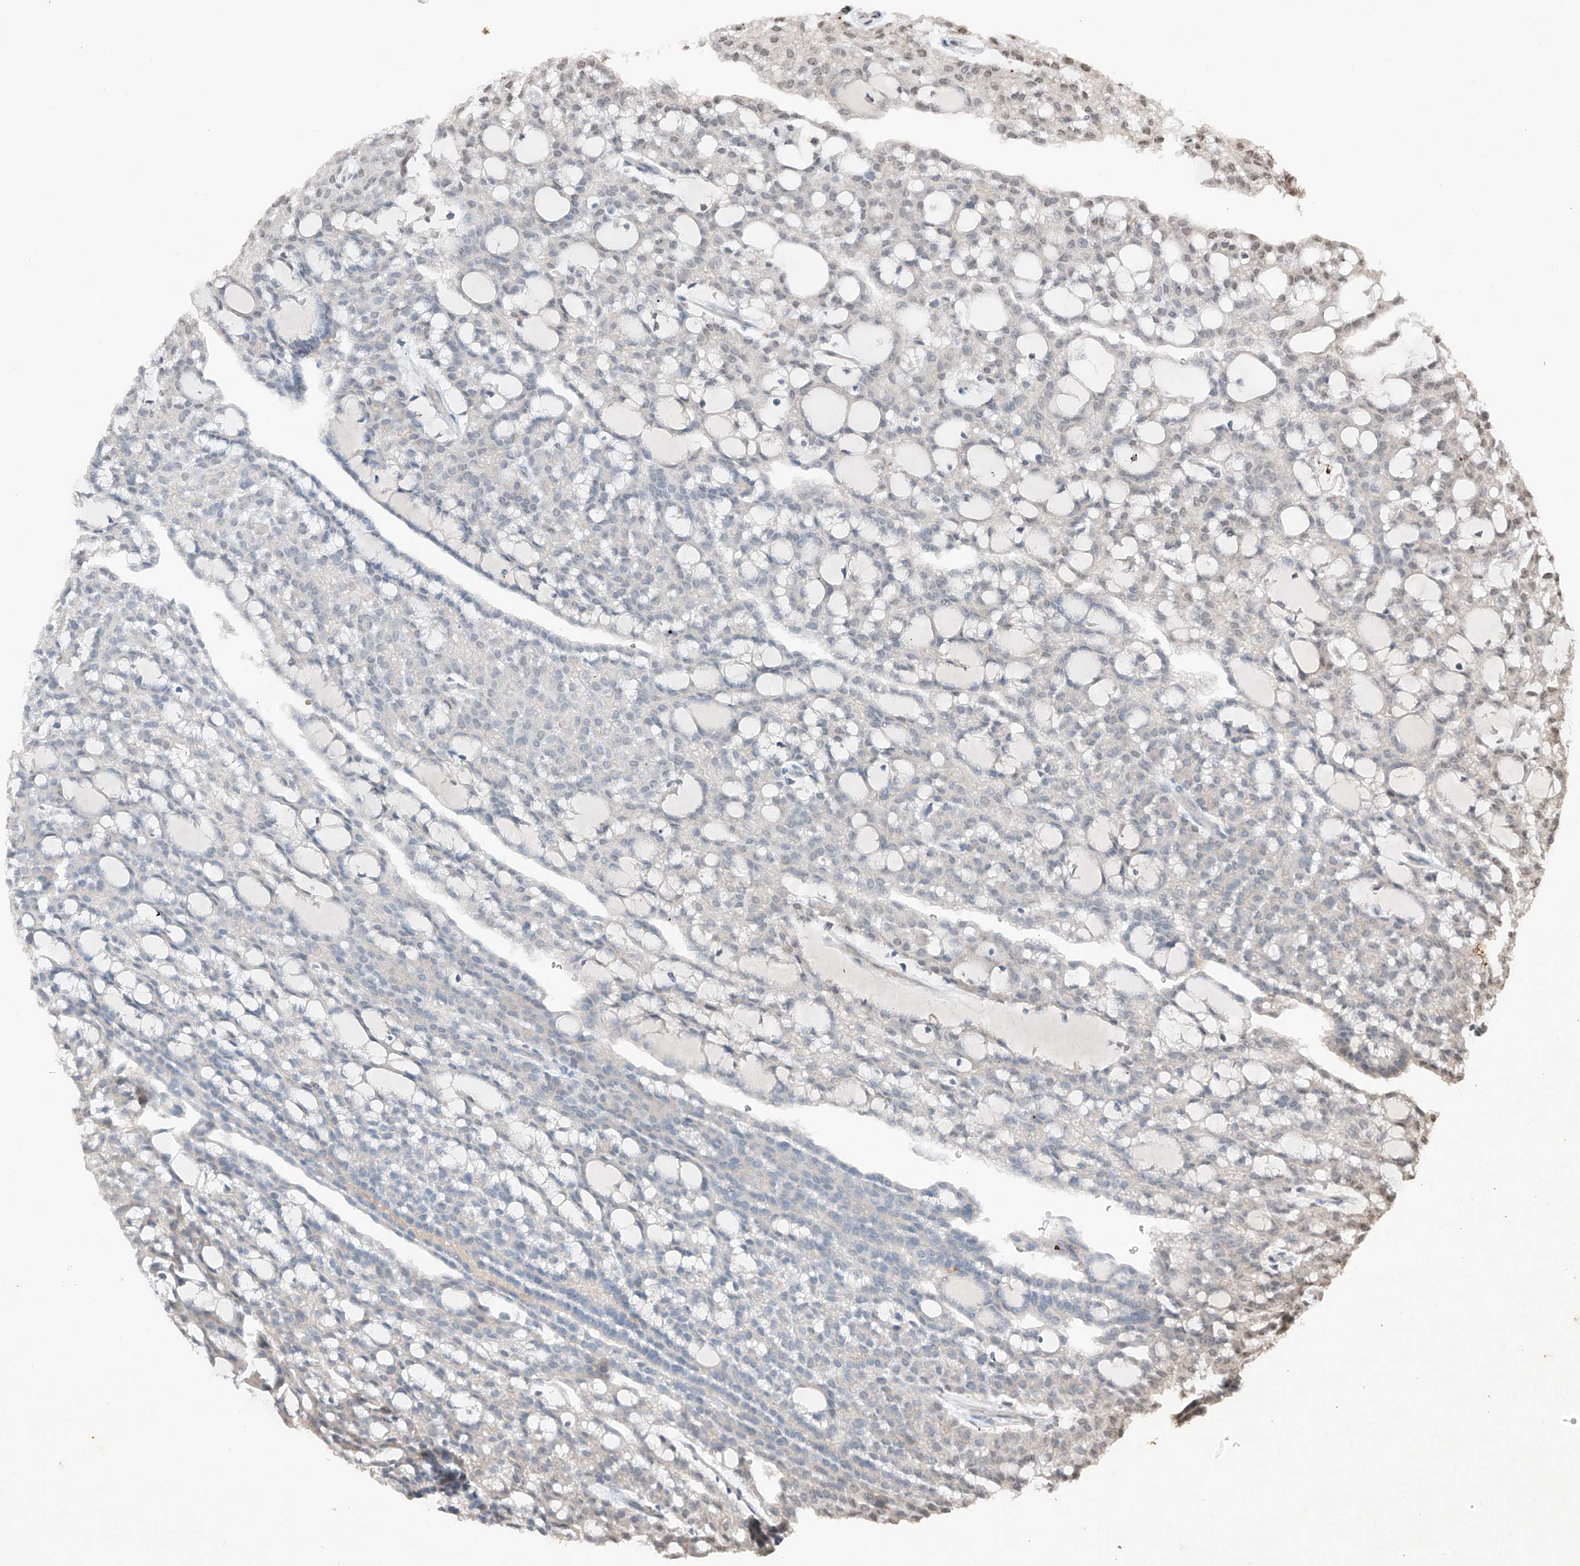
{"staining": {"intensity": "negative", "quantity": "none", "location": "none"}, "tissue": "renal cancer", "cell_type": "Tumor cells", "image_type": "cancer", "snomed": [{"axis": "morphology", "description": "Adenocarcinoma, NOS"}, {"axis": "topography", "description": "Kidney"}], "caption": "Tumor cells show no significant expression in renal cancer (adenocarcinoma).", "gene": "TBX4", "patient": {"sex": "male", "age": 63}}